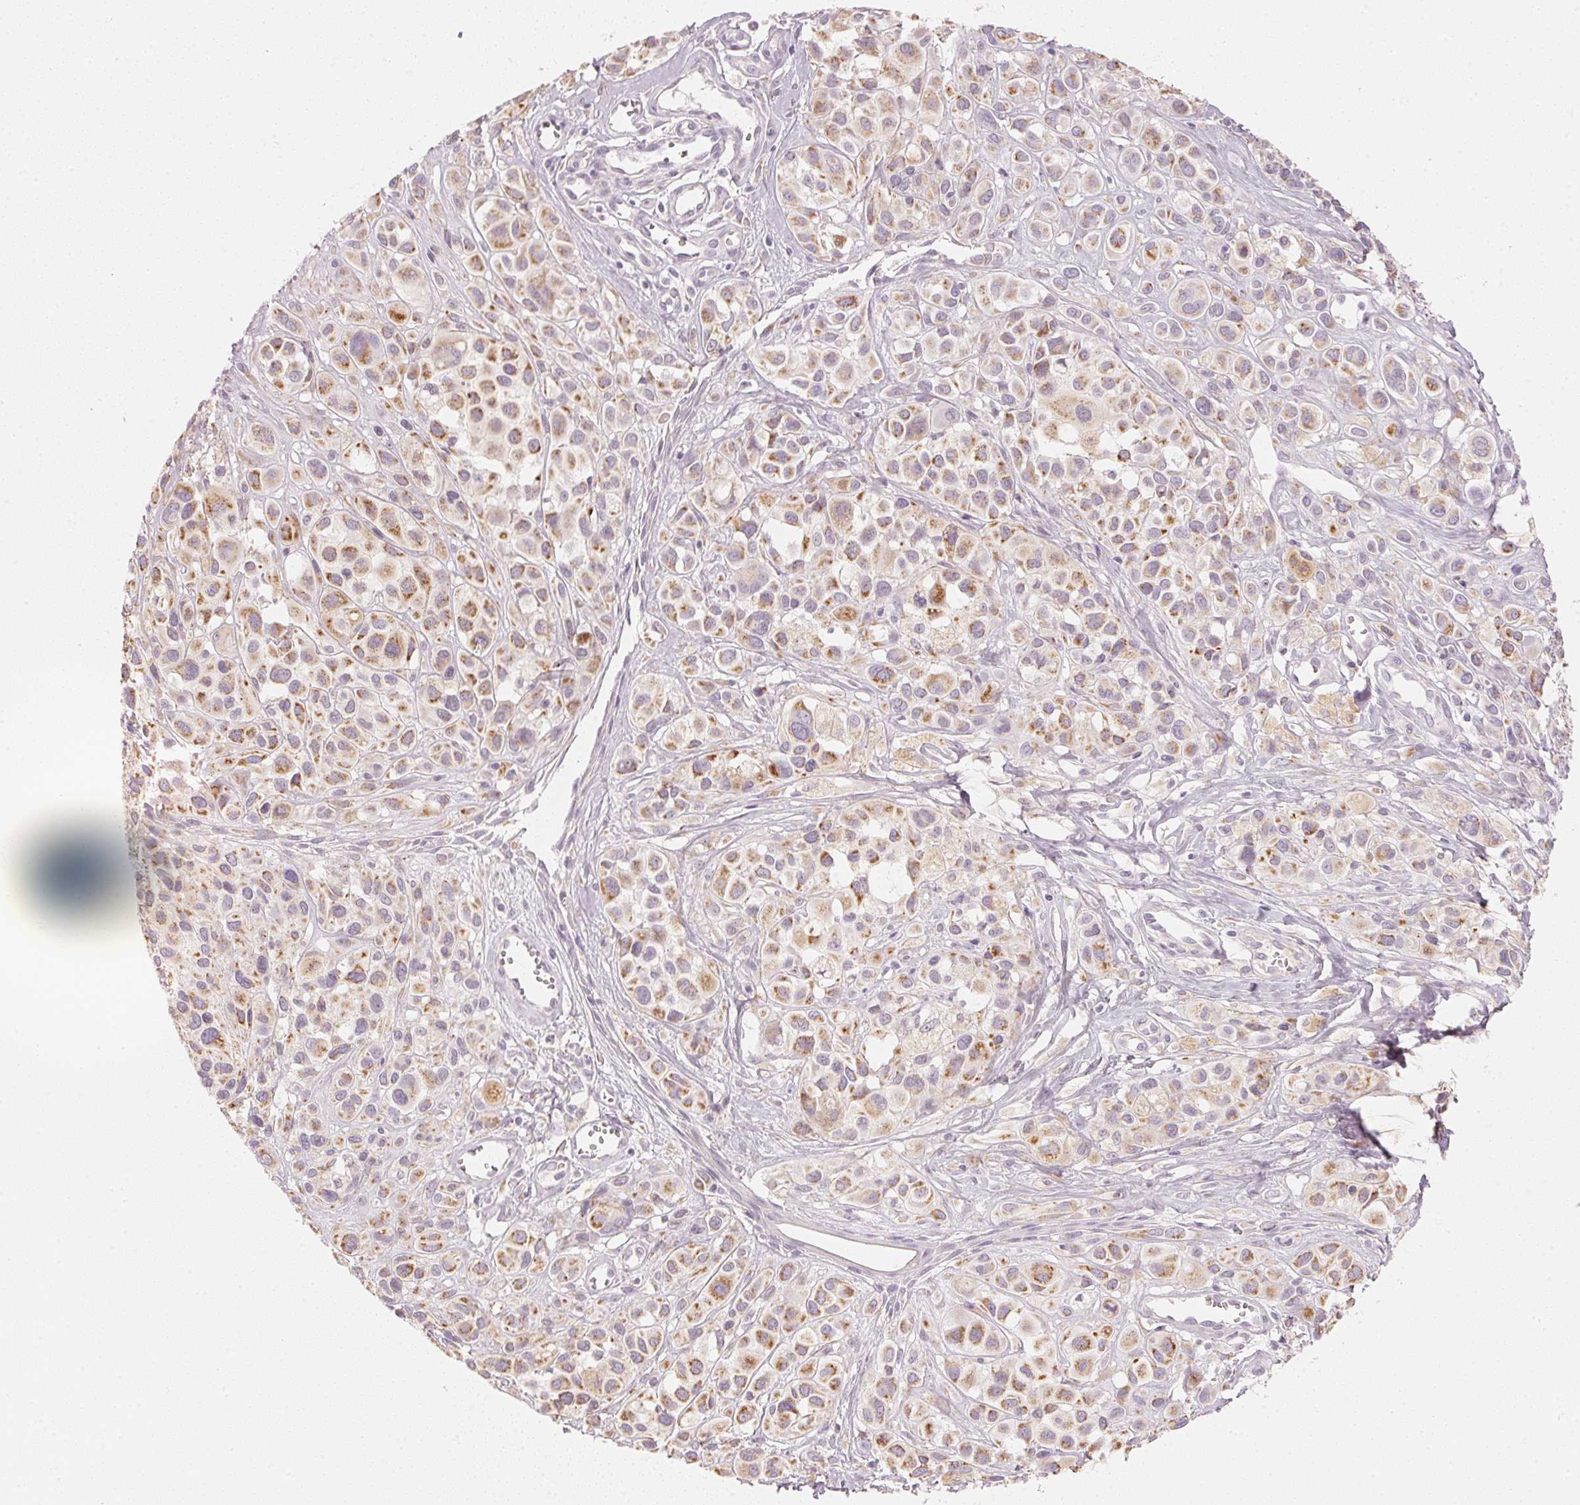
{"staining": {"intensity": "moderate", "quantity": ">75%", "location": "cytoplasmic/membranous"}, "tissue": "melanoma", "cell_type": "Tumor cells", "image_type": "cancer", "snomed": [{"axis": "morphology", "description": "Malignant melanoma, NOS"}, {"axis": "topography", "description": "Skin"}], "caption": "Protein expression analysis of malignant melanoma exhibits moderate cytoplasmic/membranous expression in approximately >75% of tumor cells.", "gene": "RMDN2", "patient": {"sex": "male", "age": 77}}